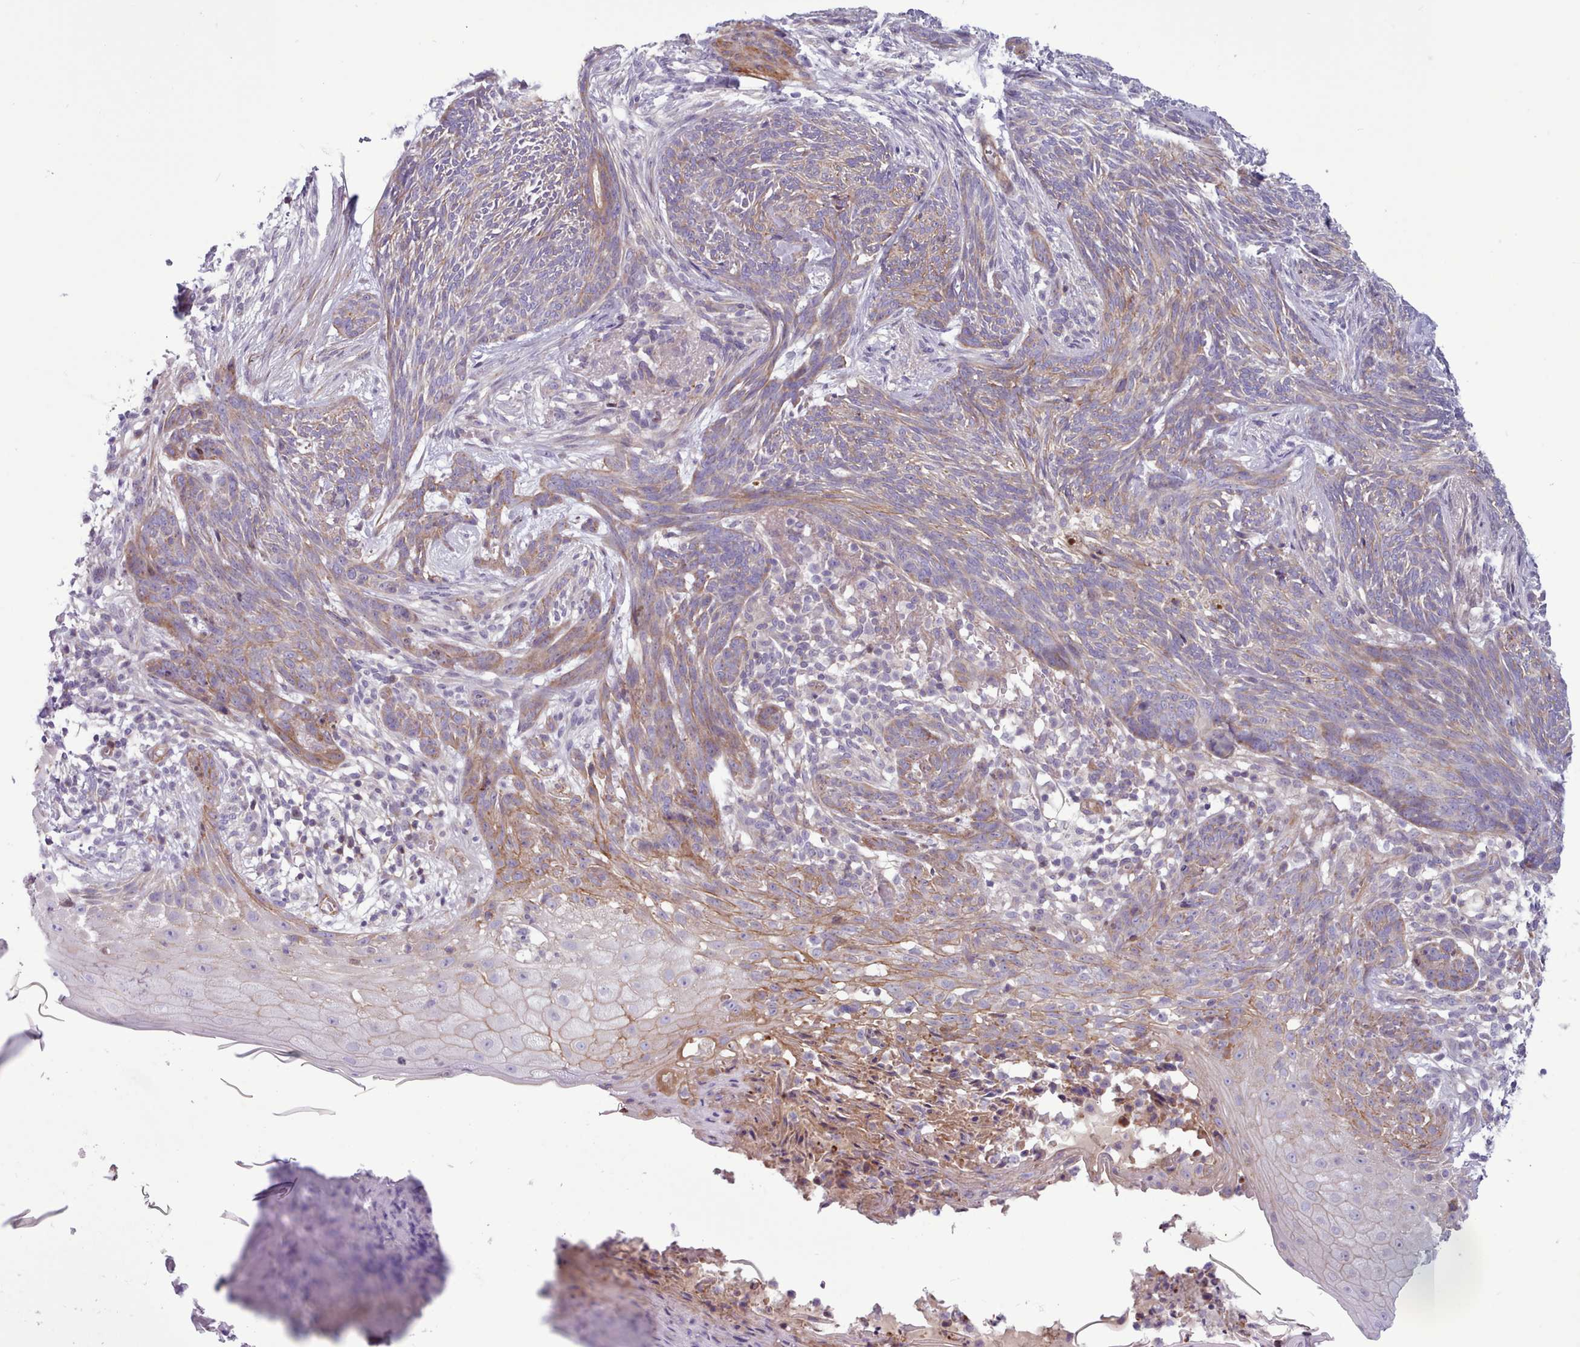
{"staining": {"intensity": "weak", "quantity": "<25%", "location": "cytoplasmic/membranous"}, "tissue": "skin cancer", "cell_type": "Tumor cells", "image_type": "cancer", "snomed": [{"axis": "morphology", "description": "Basal cell carcinoma"}, {"axis": "topography", "description": "Skin"}], "caption": "DAB (3,3'-diaminobenzidine) immunohistochemical staining of skin cancer (basal cell carcinoma) reveals no significant staining in tumor cells.", "gene": "TENT4B", "patient": {"sex": "male", "age": 73}}